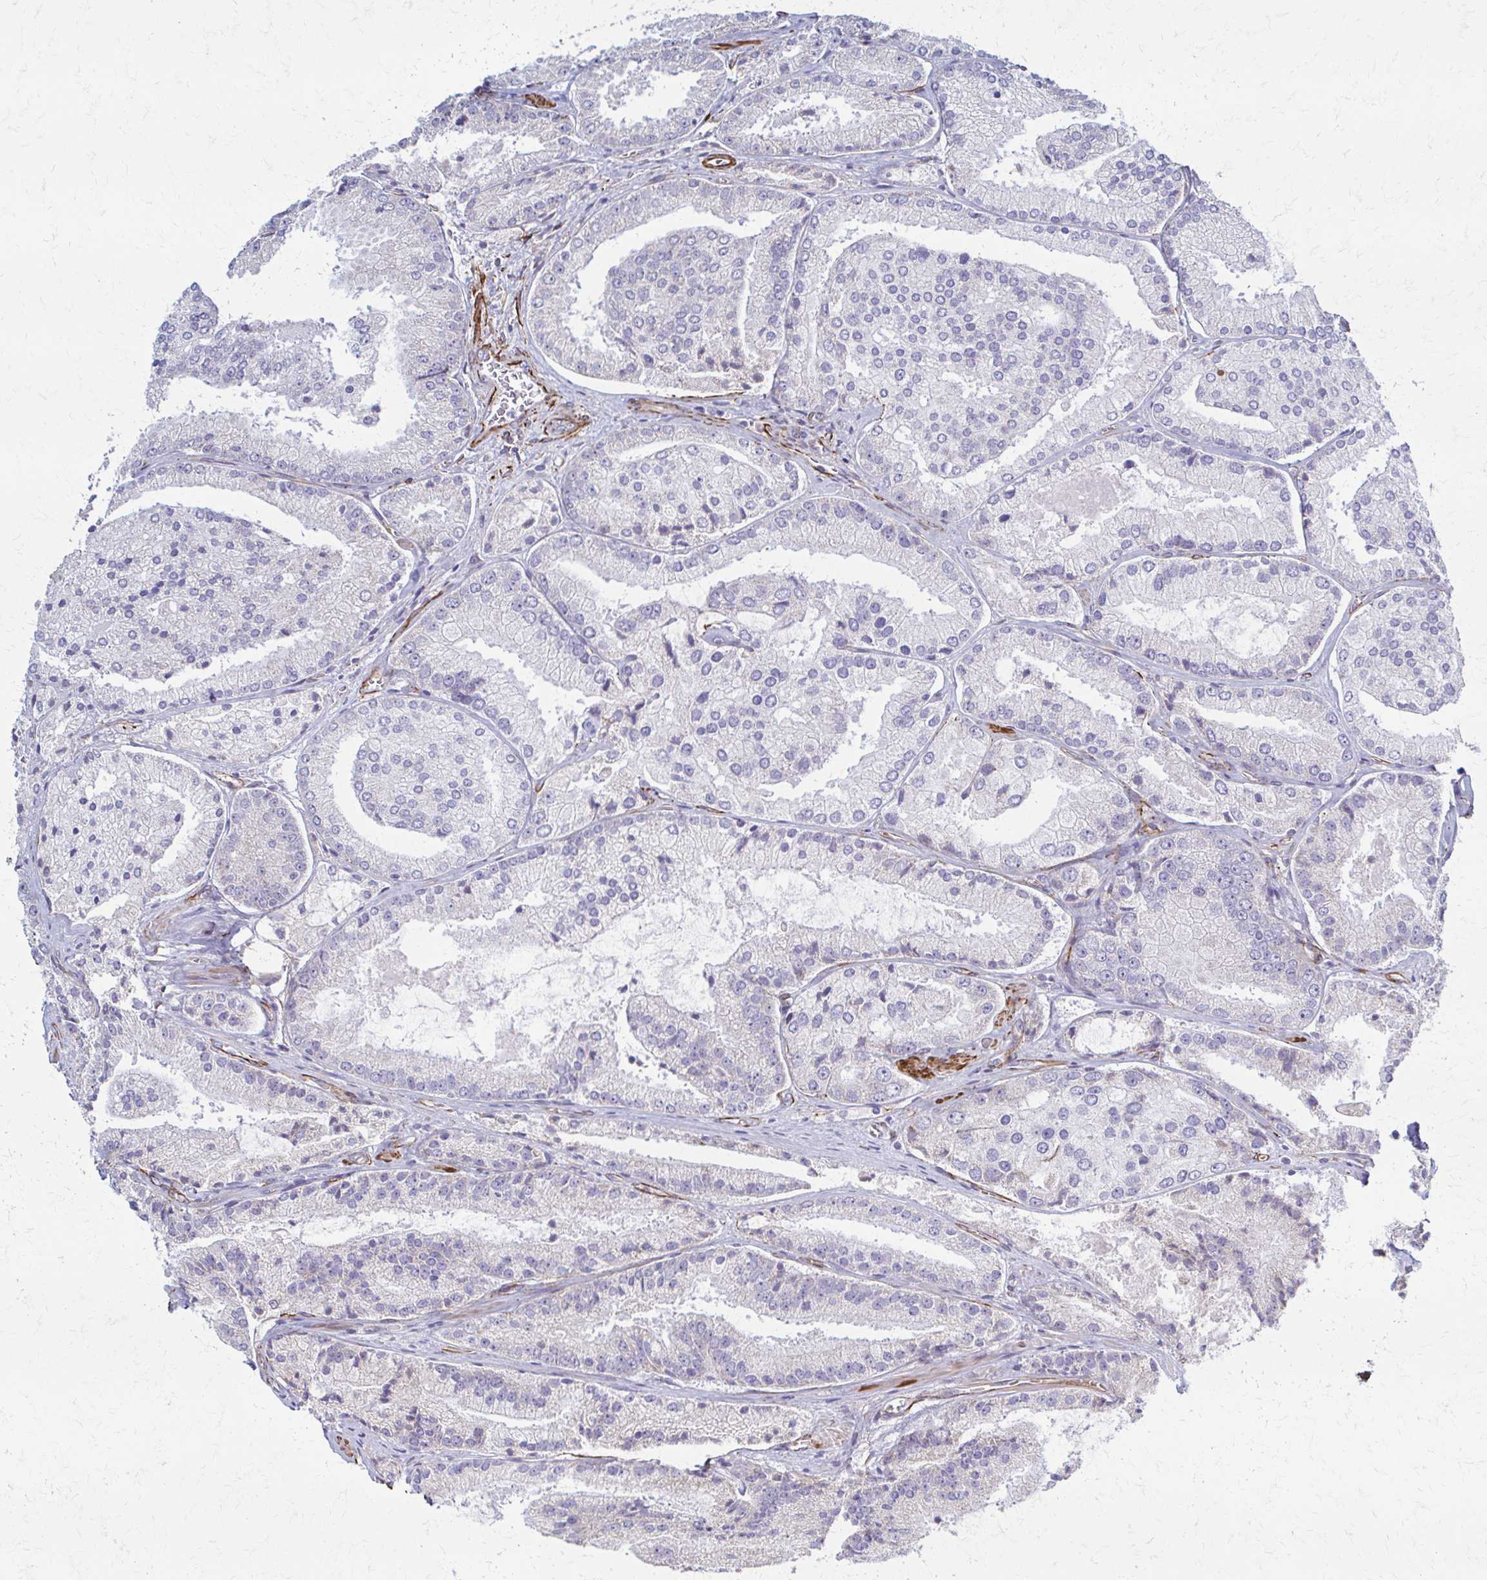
{"staining": {"intensity": "negative", "quantity": "none", "location": "none"}, "tissue": "prostate cancer", "cell_type": "Tumor cells", "image_type": "cancer", "snomed": [{"axis": "morphology", "description": "Adenocarcinoma, High grade"}, {"axis": "topography", "description": "Prostate"}], "caption": "An IHC photomicrograph of prostate cancer (high-grade adenocarcinoma) is shown. There is no staining in tumor cells of prostate cancer (high-grade adenocarcinoma). Brightfield microscopy of IHC stained with DAB (brown) and hematoxylin (blue), captured at high magnification.", "gene": "TIMMDC1", "patient": {"sex": "male", "age": 73}}